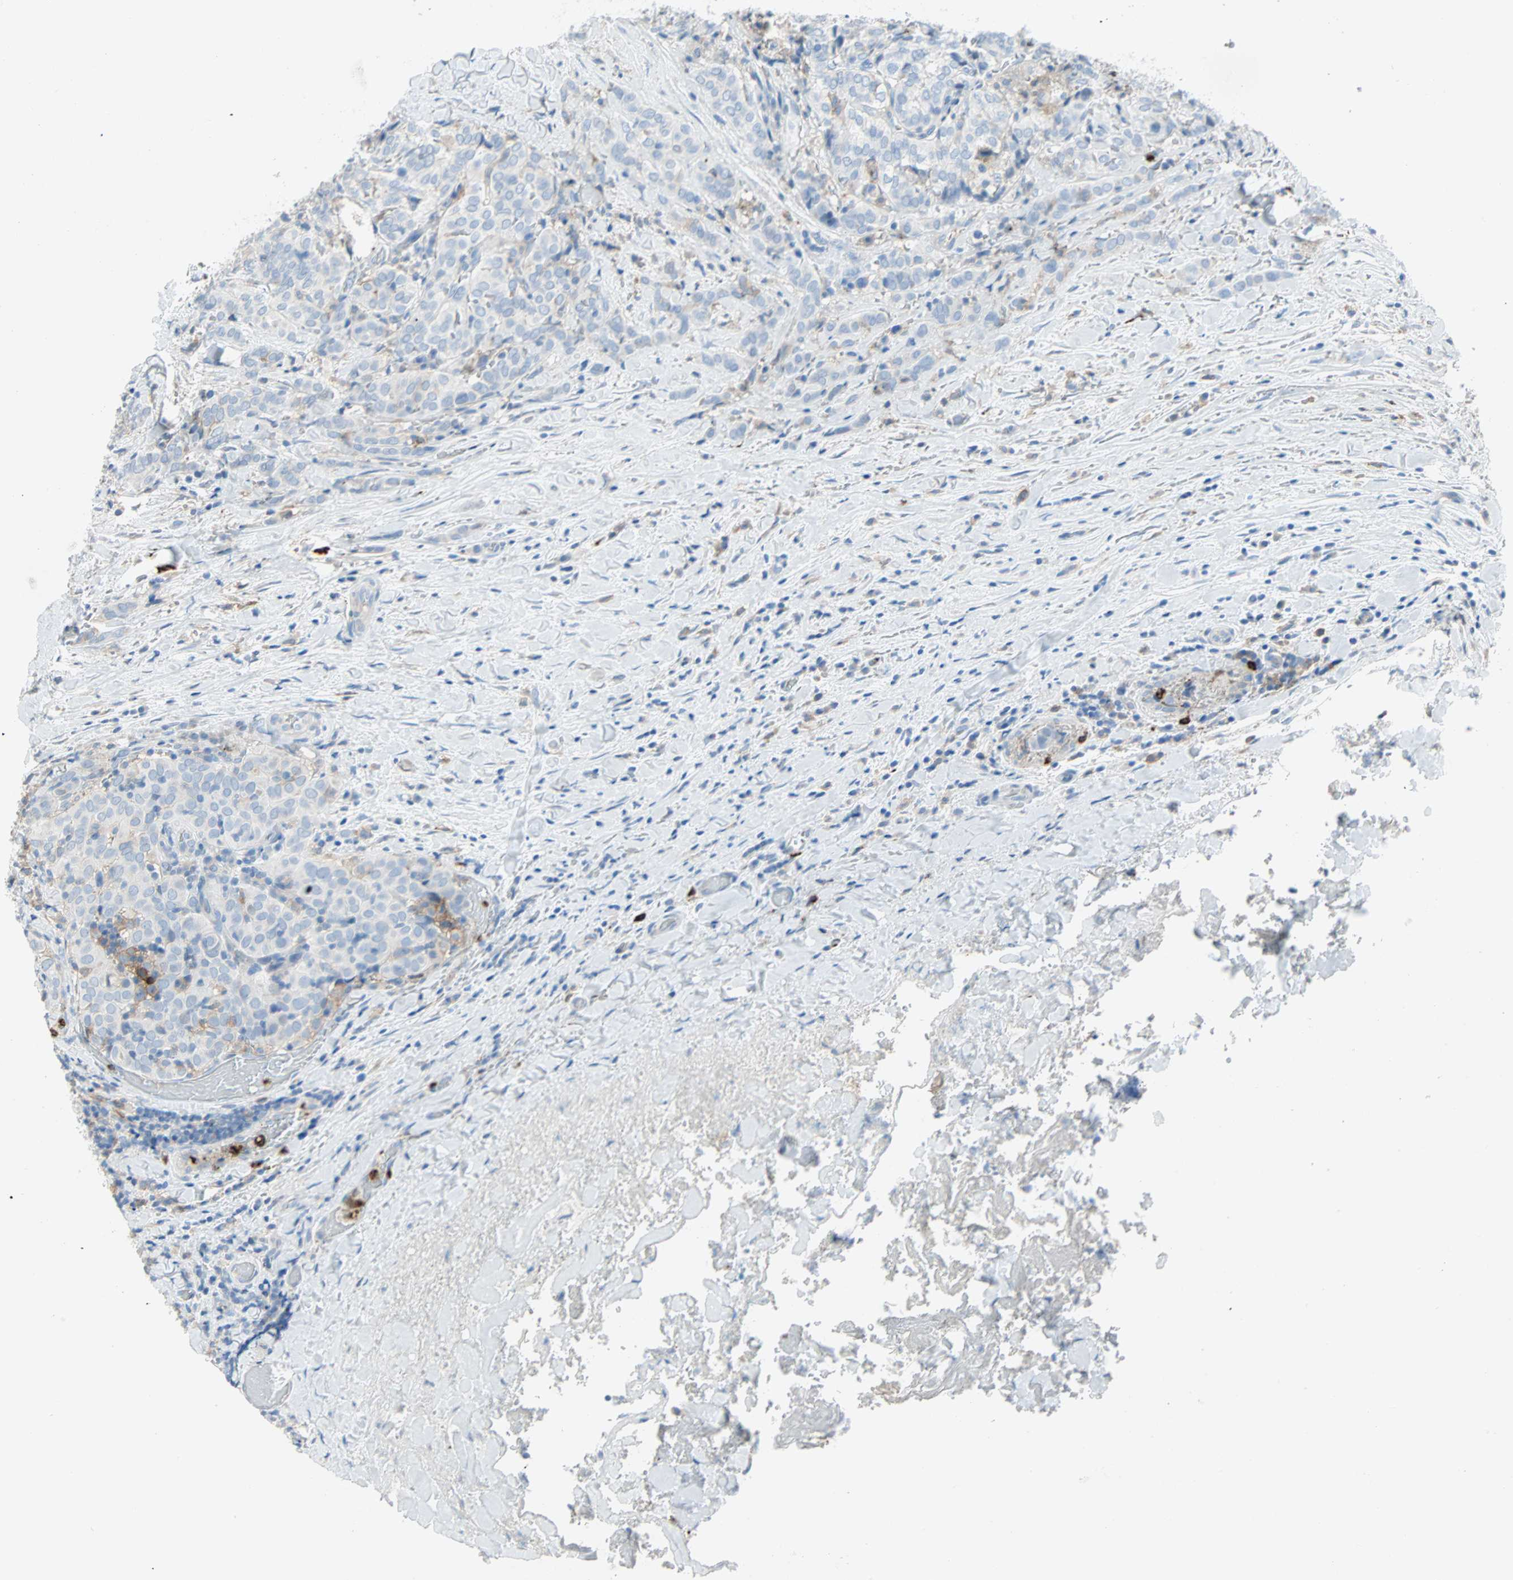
{"staining": {"intensity": "negative", "quantity": "none", "location": "none"}, "tissue": "thyroid cancer", "cell_type": "Tumor cells", "image_type": "cancer", "snomed": [{"axis": "morphology", "description": "Normal tissue, NOS"}, {"axis": "morphology", "description": "Papillary adenocarcinoma, NOS"}, {"axis": "topography", "description": "Thyroid gland"}], "caption": "This is an IHC micrograph of thyroid cancer (papillary adenocarcinoma). There is no expression in tumor cells.", "gene": "CLEC4A", "patient": {"sex": "female", "age": 30}}